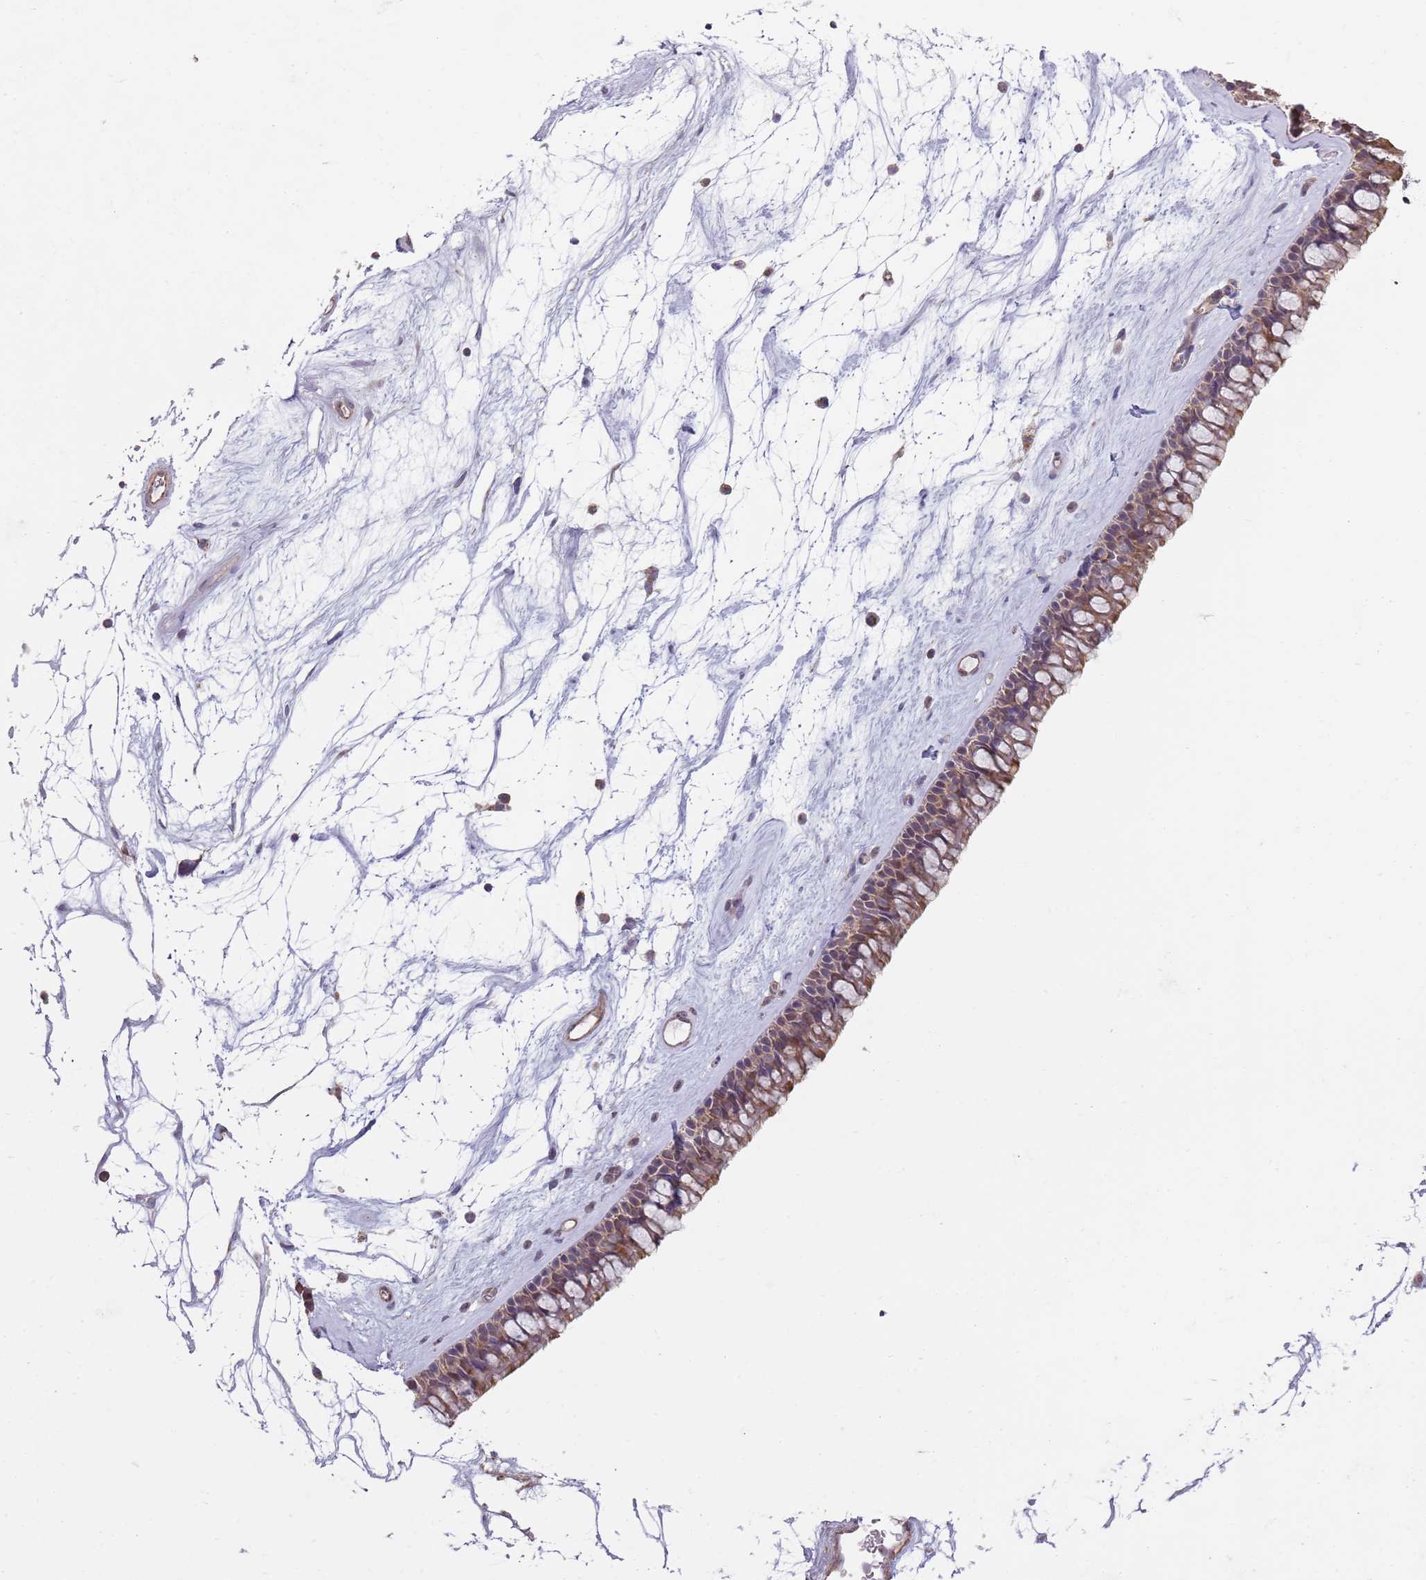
{"staining": {"intensity": "moderate", "quantity": "25%-75%", "location": "cytoplasmic/membranous"}, "tissue": "nasopharynx", "cell_type": "Respiratory epithelial cells", "image_type": "normal", "snomed": [{"axis": "morphology", "description": "Normal tissue, NOS"}, {"axis": "topography", "description": "Nasopharynx"}], "caption": "This is a micrograph of immunohistochemistry staining of benign nasopharynx, which shows moderate positivity in the cytoplasmic/membranous of respiratory epithelial cells.", "gene": "GAS8", "patient": {"sex": "male", "age": 64}}